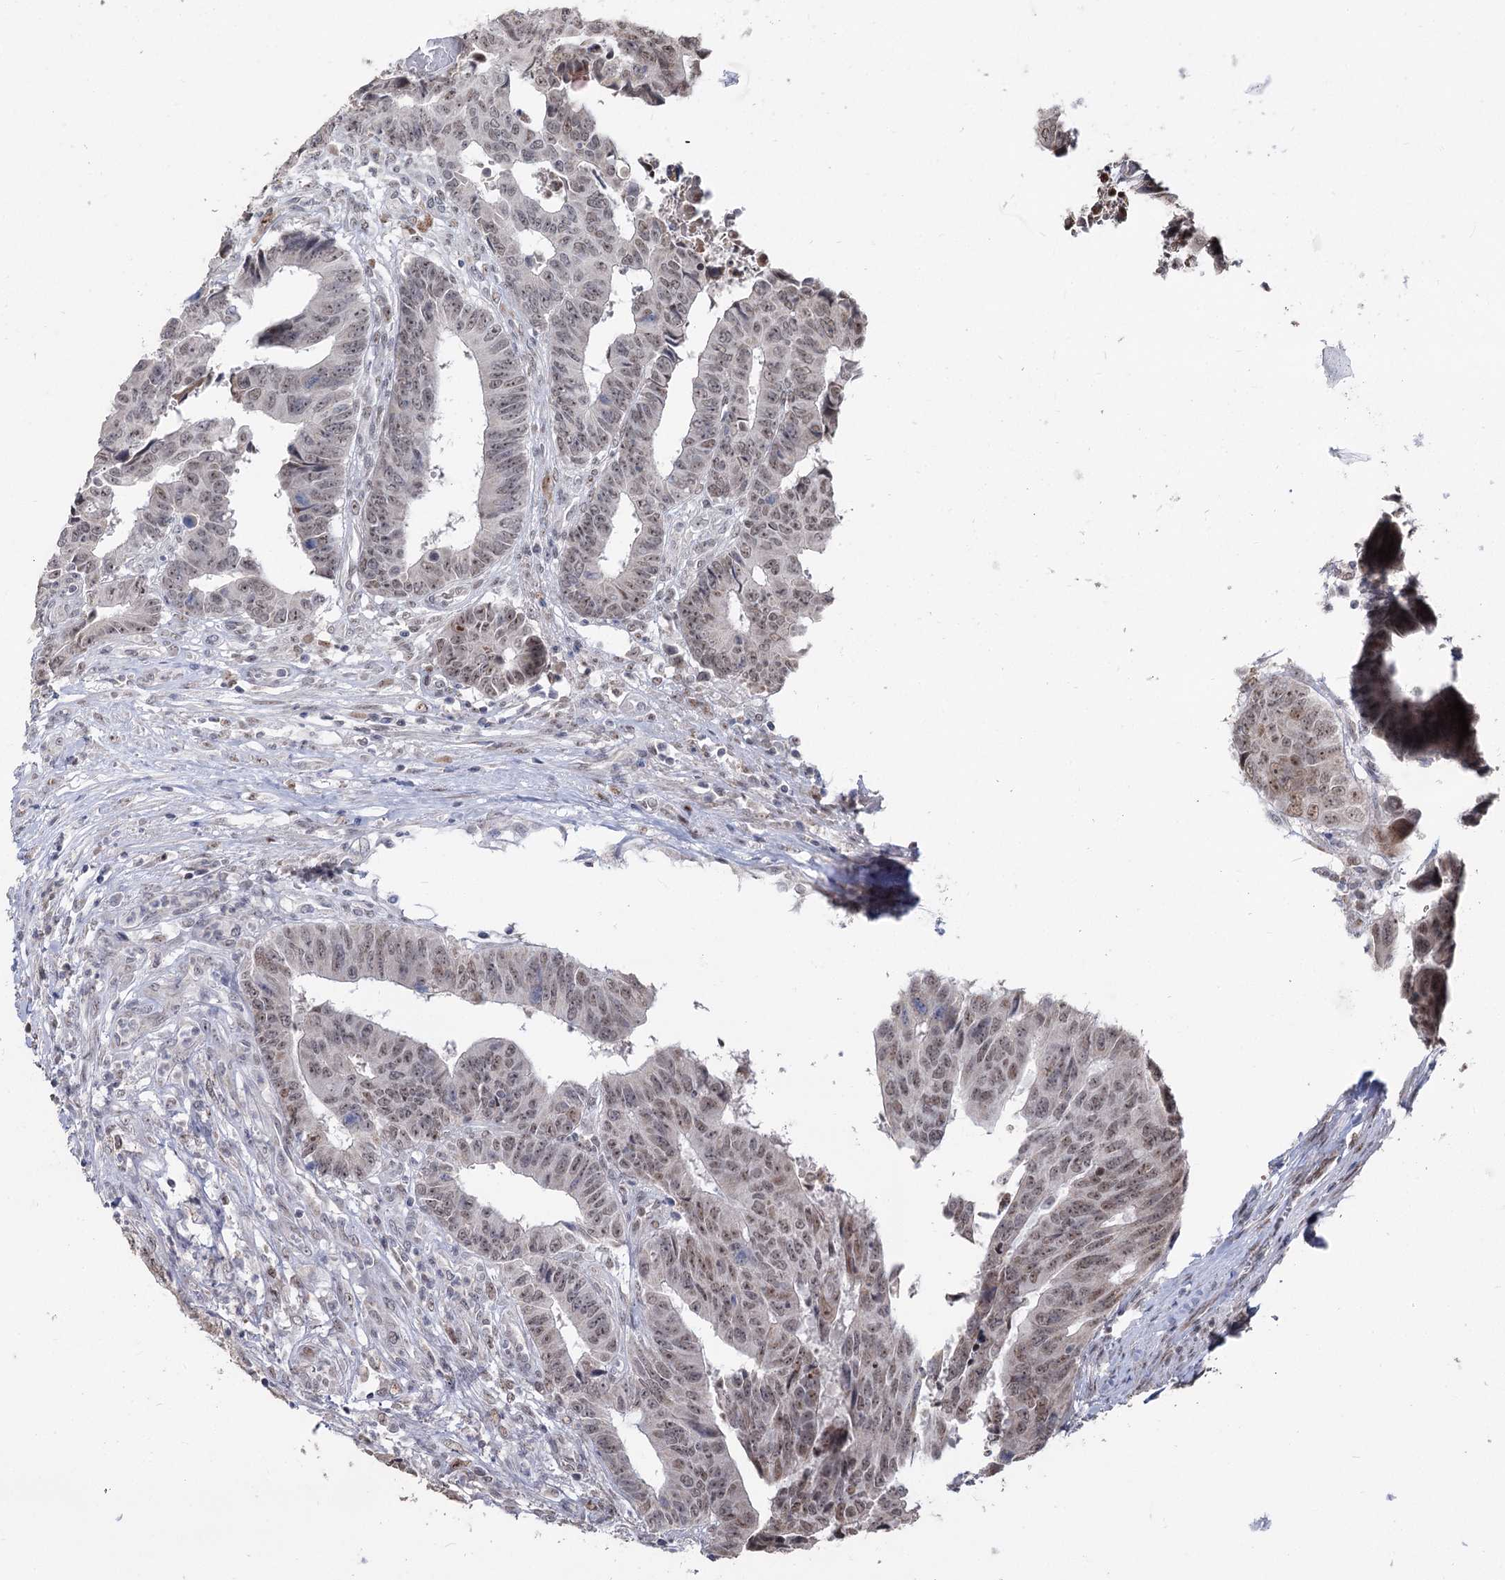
{"staining": {"intensity": "weak", "quantity": ">75%", "location": "nuclear"}, "tissue": "colorectal cancer", "cell_type": "Tumor cells", "image_type": "cancer", "snomed": [{"axis": "morphology", "description": "Adenocarcinoma, NOS"}, {"axis": "topography", "description": "Rectum"}], "caption": "An image of colorectal cancer stained for a protein demonstrates weak nuclear brown staining in tumor cells.", "gene": "RUFY4", "patient": {"sex": "male", "age": 84}}